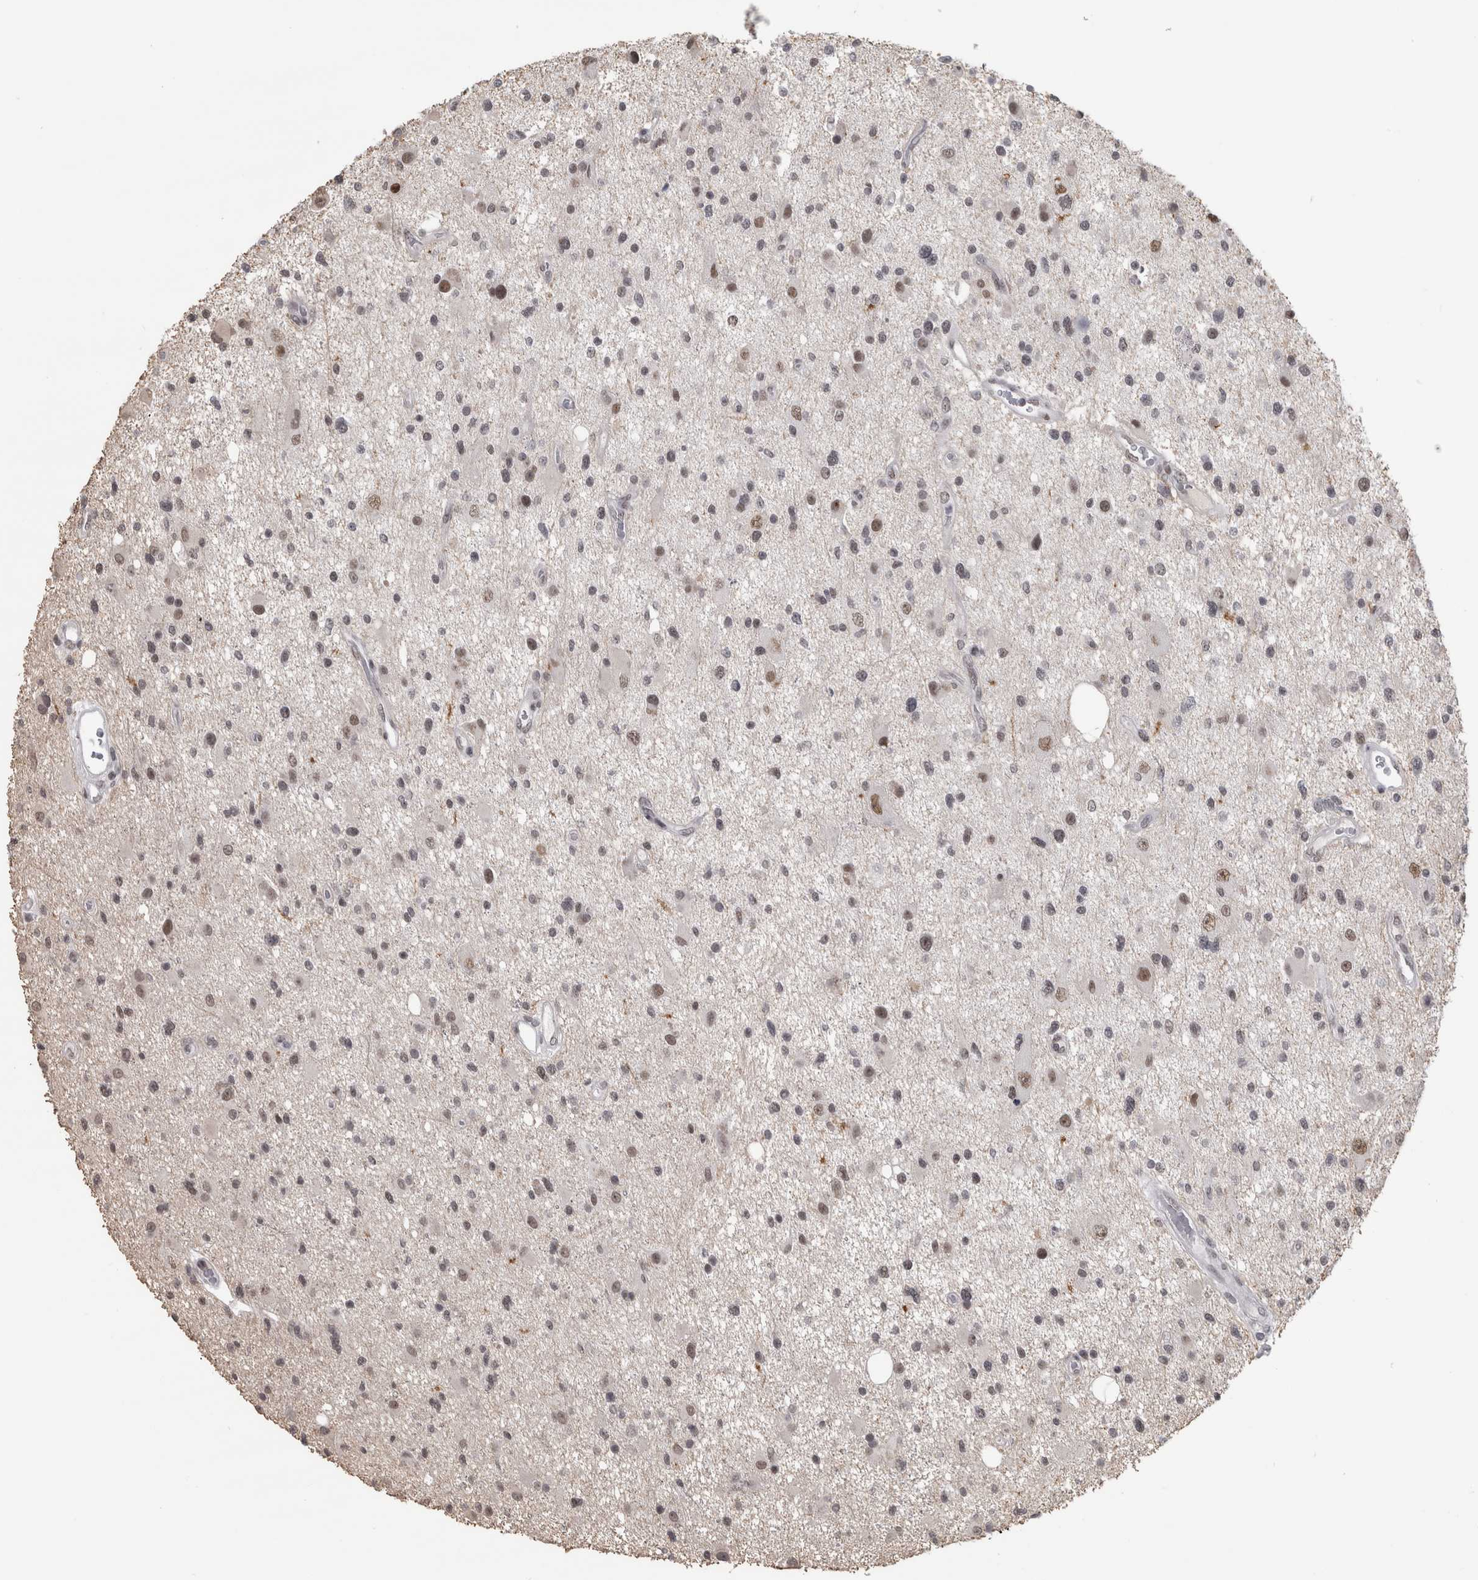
{"staining": {"intensity": "weak", "quantity": ">75%", "location": "nuclear"}, "tissue": "glioma", "cell_type": "Tumor cells", "image_type": "cancer", "snomed": [{"axis": "morphology", "description": "Glioma, malignant, High grade"}, {"axis": "topography", "description": "Brain"}], "caption": "About >75% of tumor cells in human malignant glioma (high-grade) exhibit weak nuclear protein staining as visualized by brown immunohistochemical staining.", "gene": "ARID4B", "patient": {"sex": "male", "age": 33}}